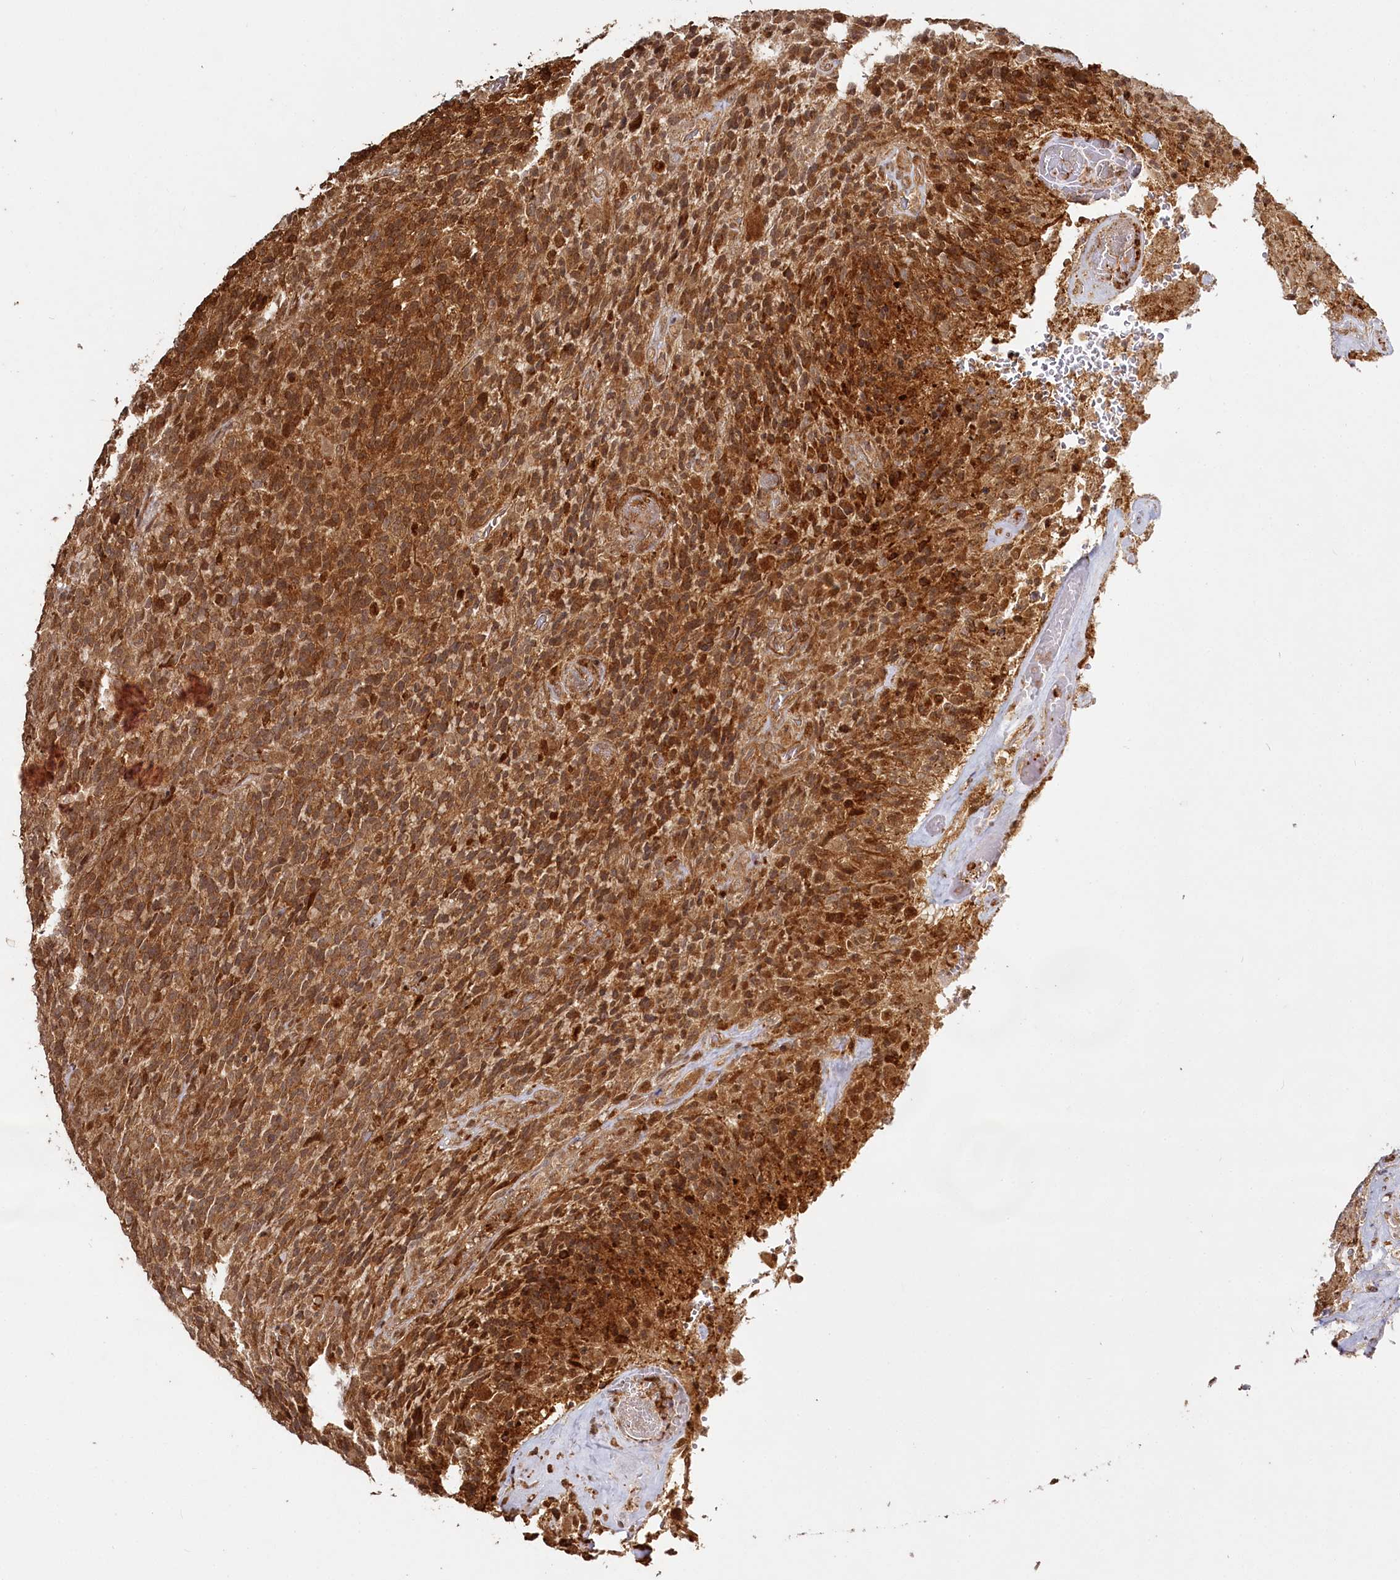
{"staining": {"intensity": "strong", "quantity": ">75%", "location": "cytoplasmic/membranous,nuclear"}, "tissue": "glioma", "cell_type": "Tumor cells", "image_type": "cancer", "snomed": [{"axis": "morphology", "description": "Glioma, malignant, High grade"}, {"axis": "topography", "description": "Brain"}], "caption": "Protein staining of malignant high-grade glioma tissue displays strong cytoplasmic/membranous and nuclear expression in about >75% of tumor cells.", "gene": "ULK2", "patient": {"sex": "male", "age": 71}}